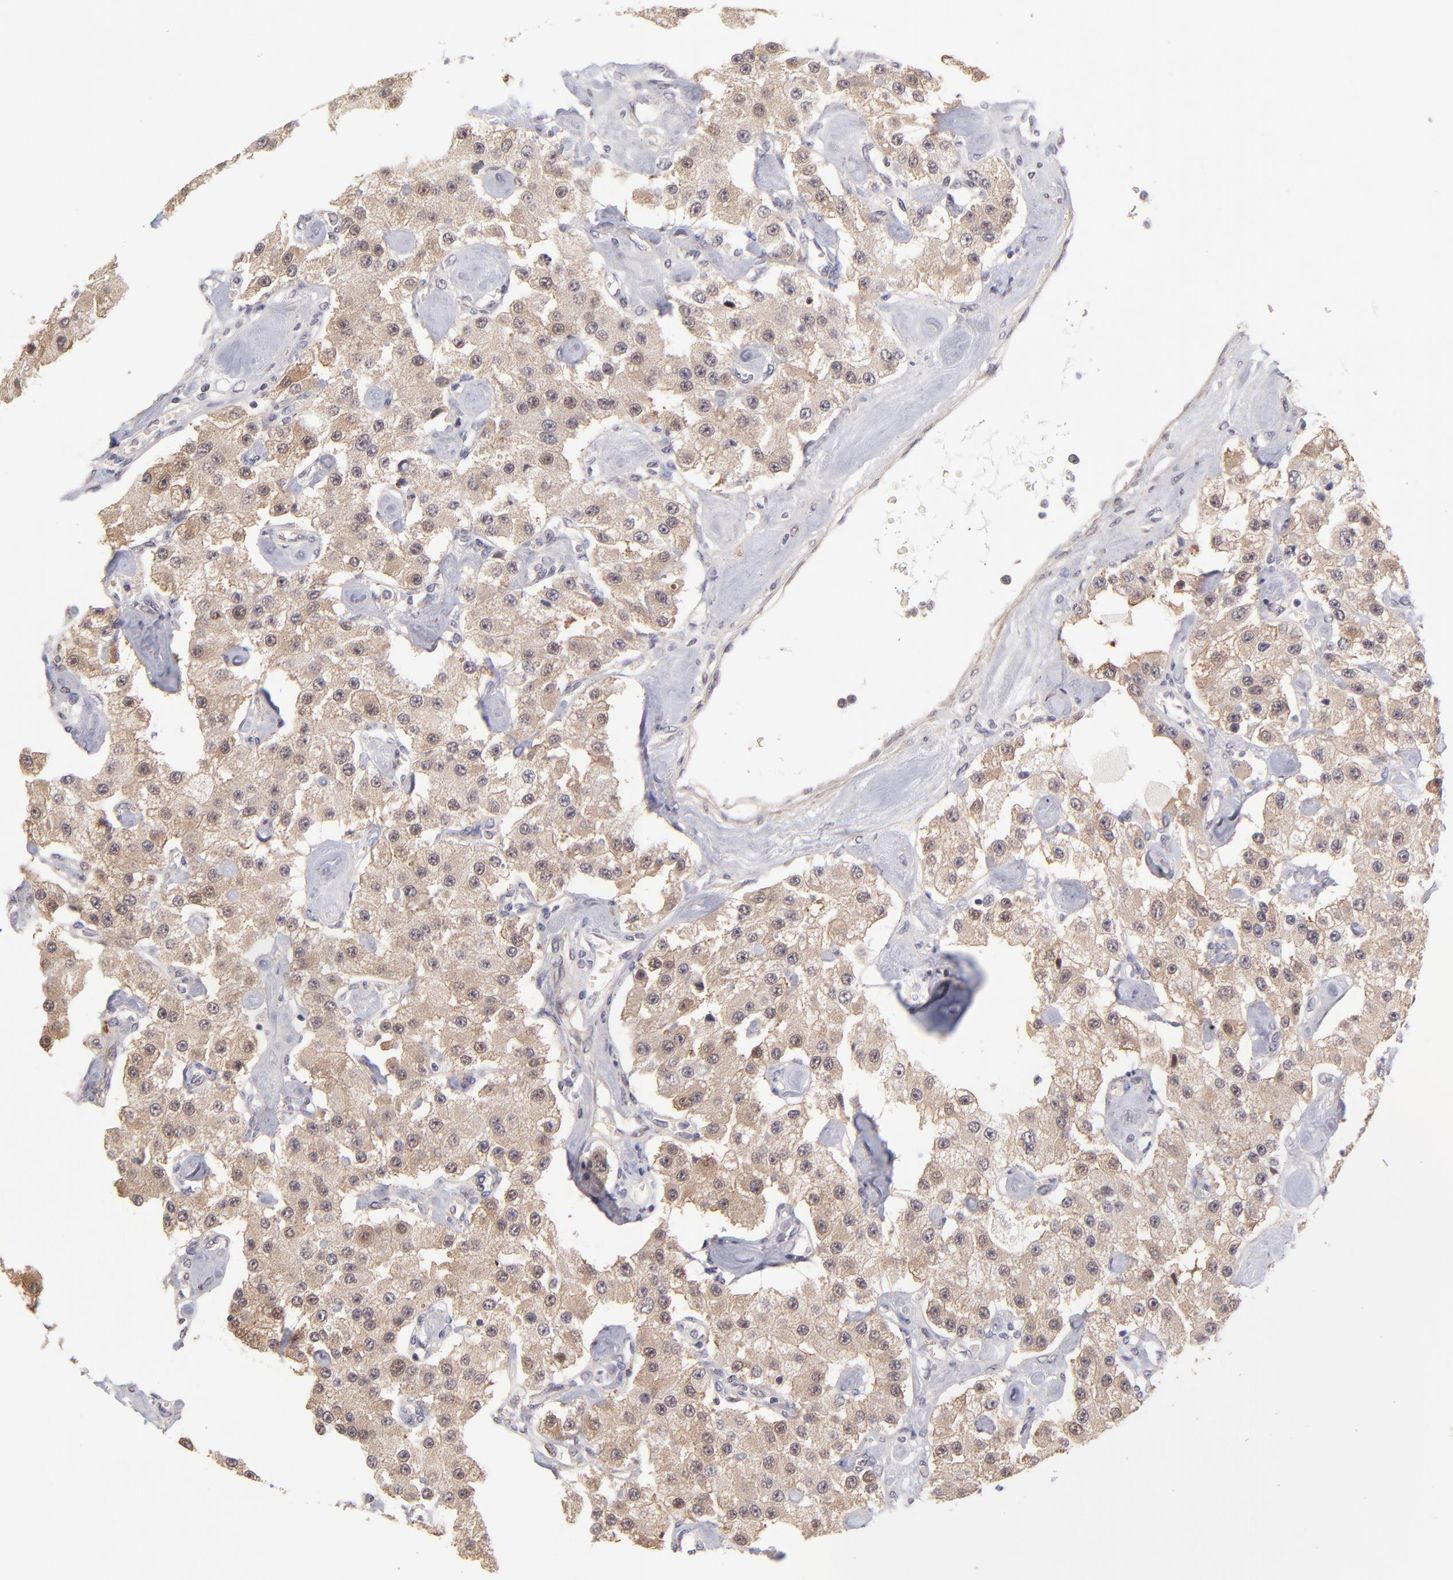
{"staining": {"intensity": "moderate", "quantity": ">75%", "location": "cytoplasmic/membranous"}, "tissue": "carcinoid", "cell_type": "Tumor cells", "image_type": "cancer", "snomed": [{"axis": "morphology", "description": "Carcinoid, malignant, NOS"}, {"axis": "topography", "description": "Pancreas"}], "caption": "A medium amount of moderate cytoplasmic/membranous staining is identified in about >75% of tumor cells in malignant carcinoid tissue.", "gene": "NSF", "patient": {"sex": "male", "age": 41}}